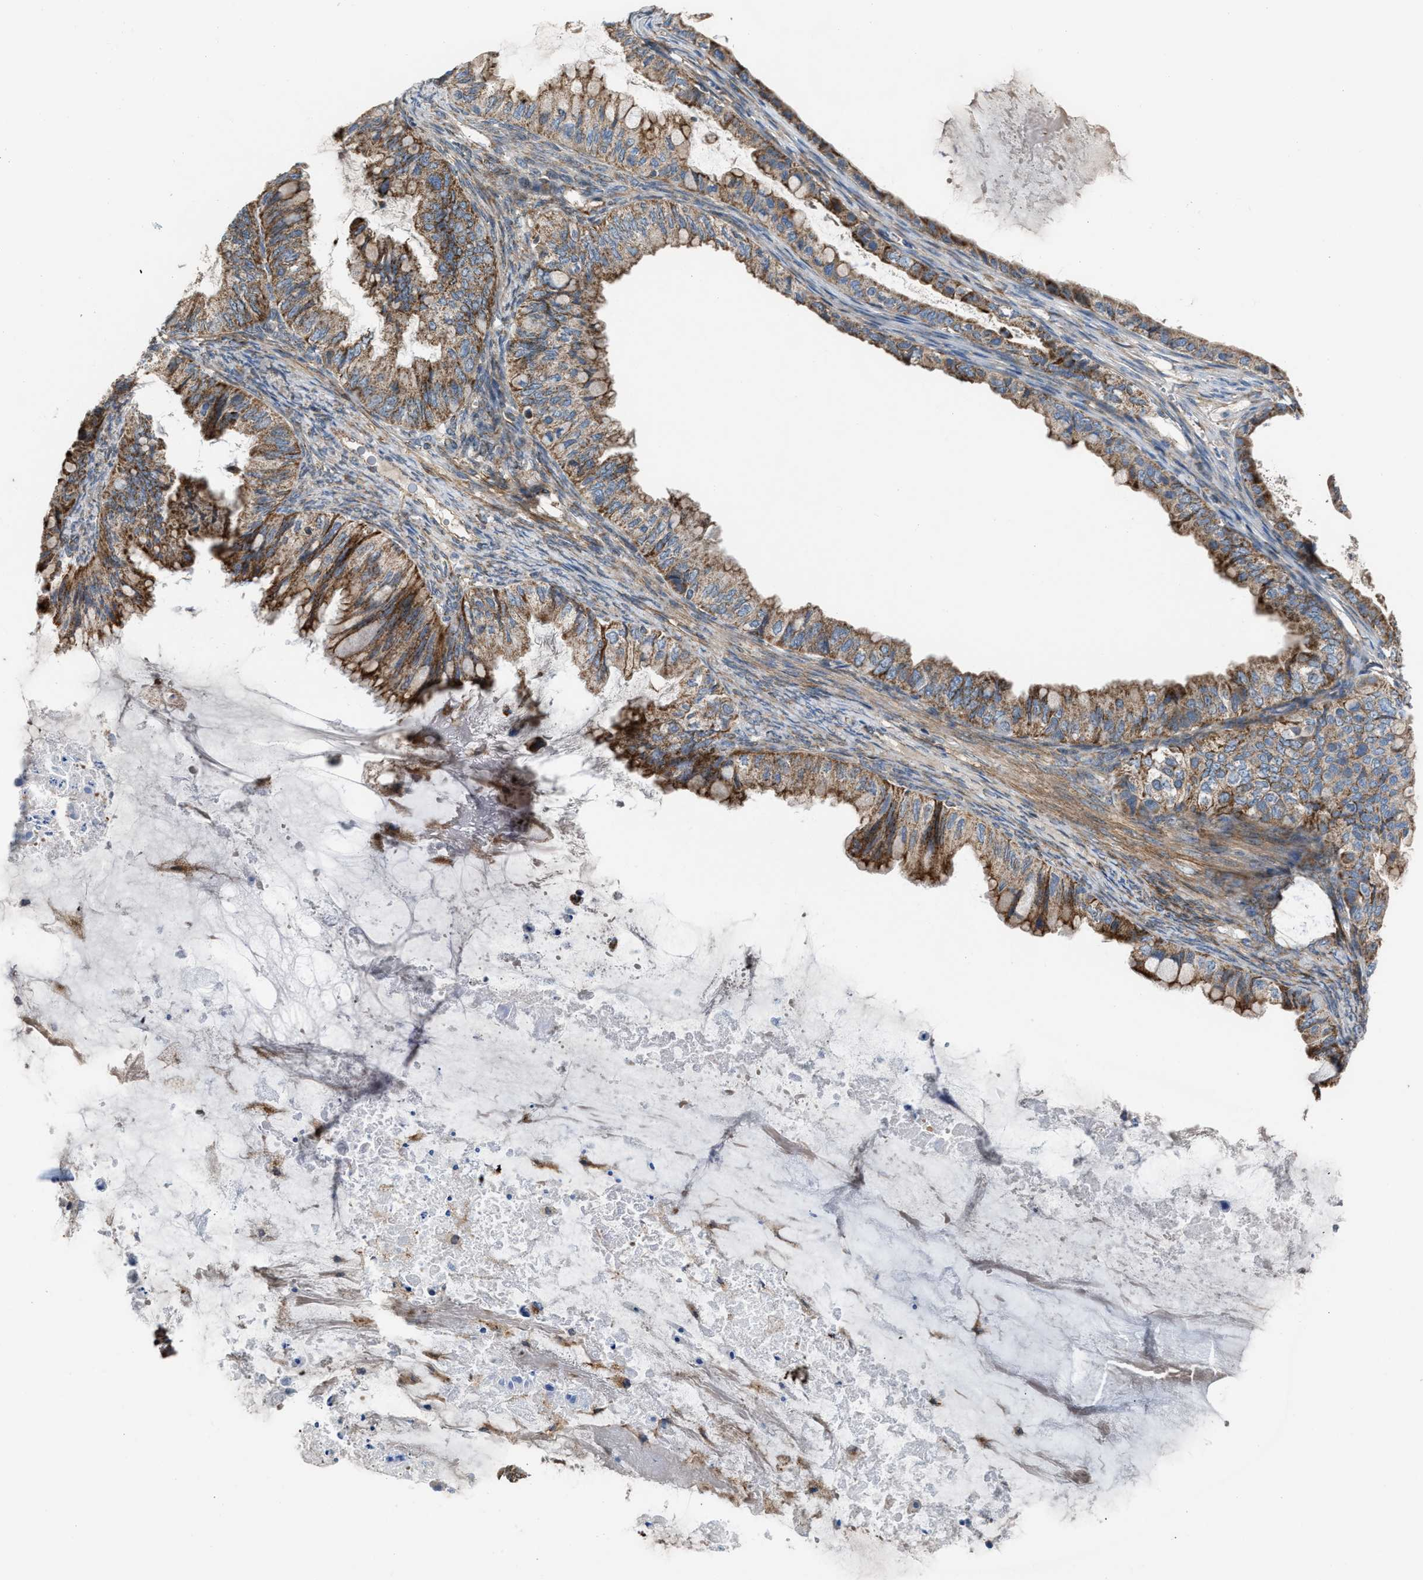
{"staining": {"intensity": "moderate", "quantity": ">75%", "location": "cytoplasmic/membranous"}, "tissue": "ovarian cancer", "cell_type": "Tumor cells", "image_type": "cancer", "snomed": [{"axis": "morphology", "description": "Cystadenocarcinoma, mucinous, NOS"}, {"axis": "topography", "description": "Ovary"}], "caption": "The image shows immunohistochemical staining of ovarian cancer. There is moderate cytoplasmic/membranous staining is present in approximately >75% of tumor cells.", "gene": "SLC10A3", "patient": {"sex": "female", "age": 80}}